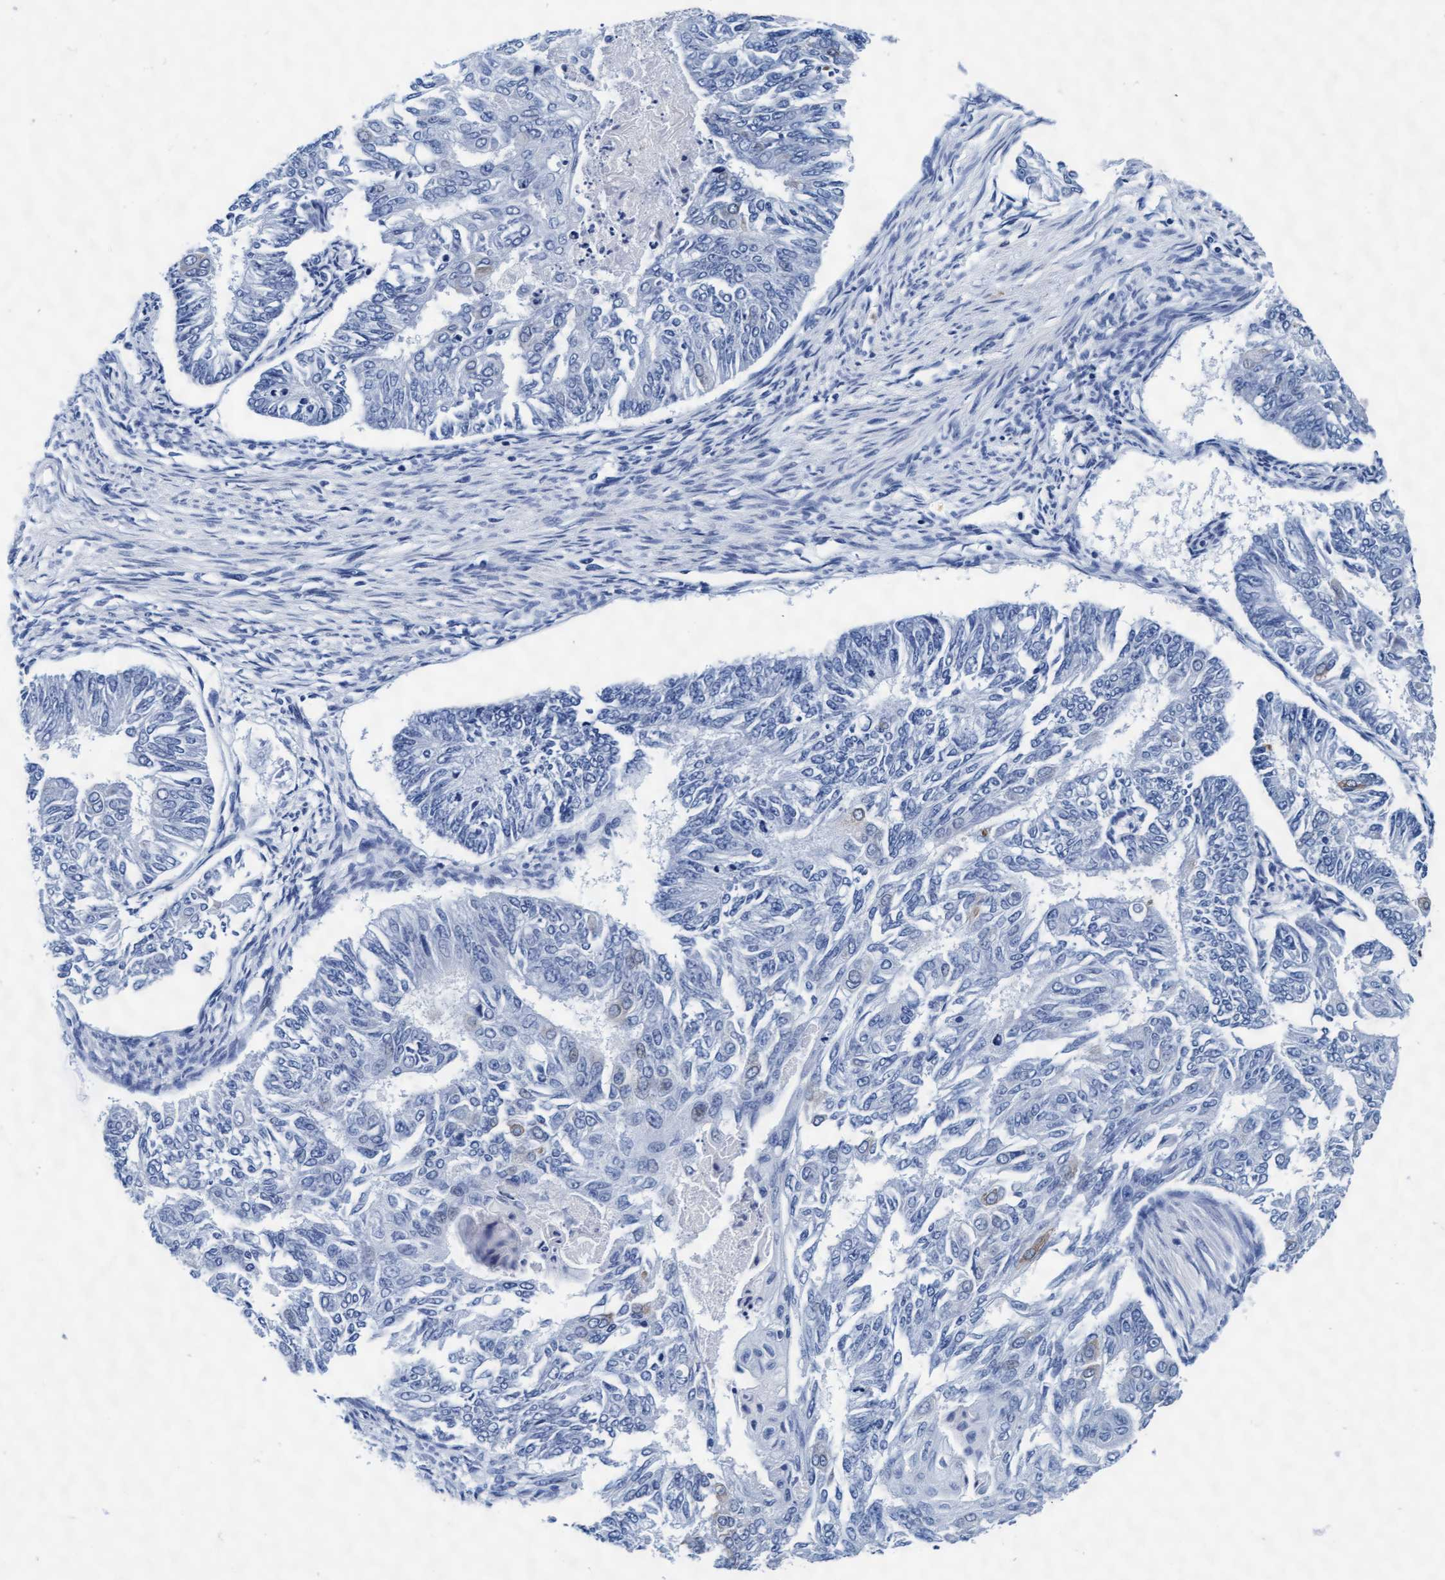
{"staining": {"intensity": "negative", "quantity": "none", "location": "none"}, "tissue": "endometrial cancer", "cell_type": "Tumor cells", "image_type": "cancer", "snomed": [{"axis": "morphology", "description": "Adenocarcinoma, NOS"}, {"axis": "topography", "description": "Endometrium"}], "caption": "High magnification brightfield microscopy of endometrial adenocarcinoma stained with DAB (3,3'-diaminobenzidine) (brown) and counterstained with hematoxylin (blue): tumor cells show no significant staining. (Stains: DAB immunohistochemistry (IHC) with hematoxylin counter stain, Microscopy: brightfield microscopy at high magnification).", "gene": "ARSG", "patient": {"sex": "female", "age": 32}}